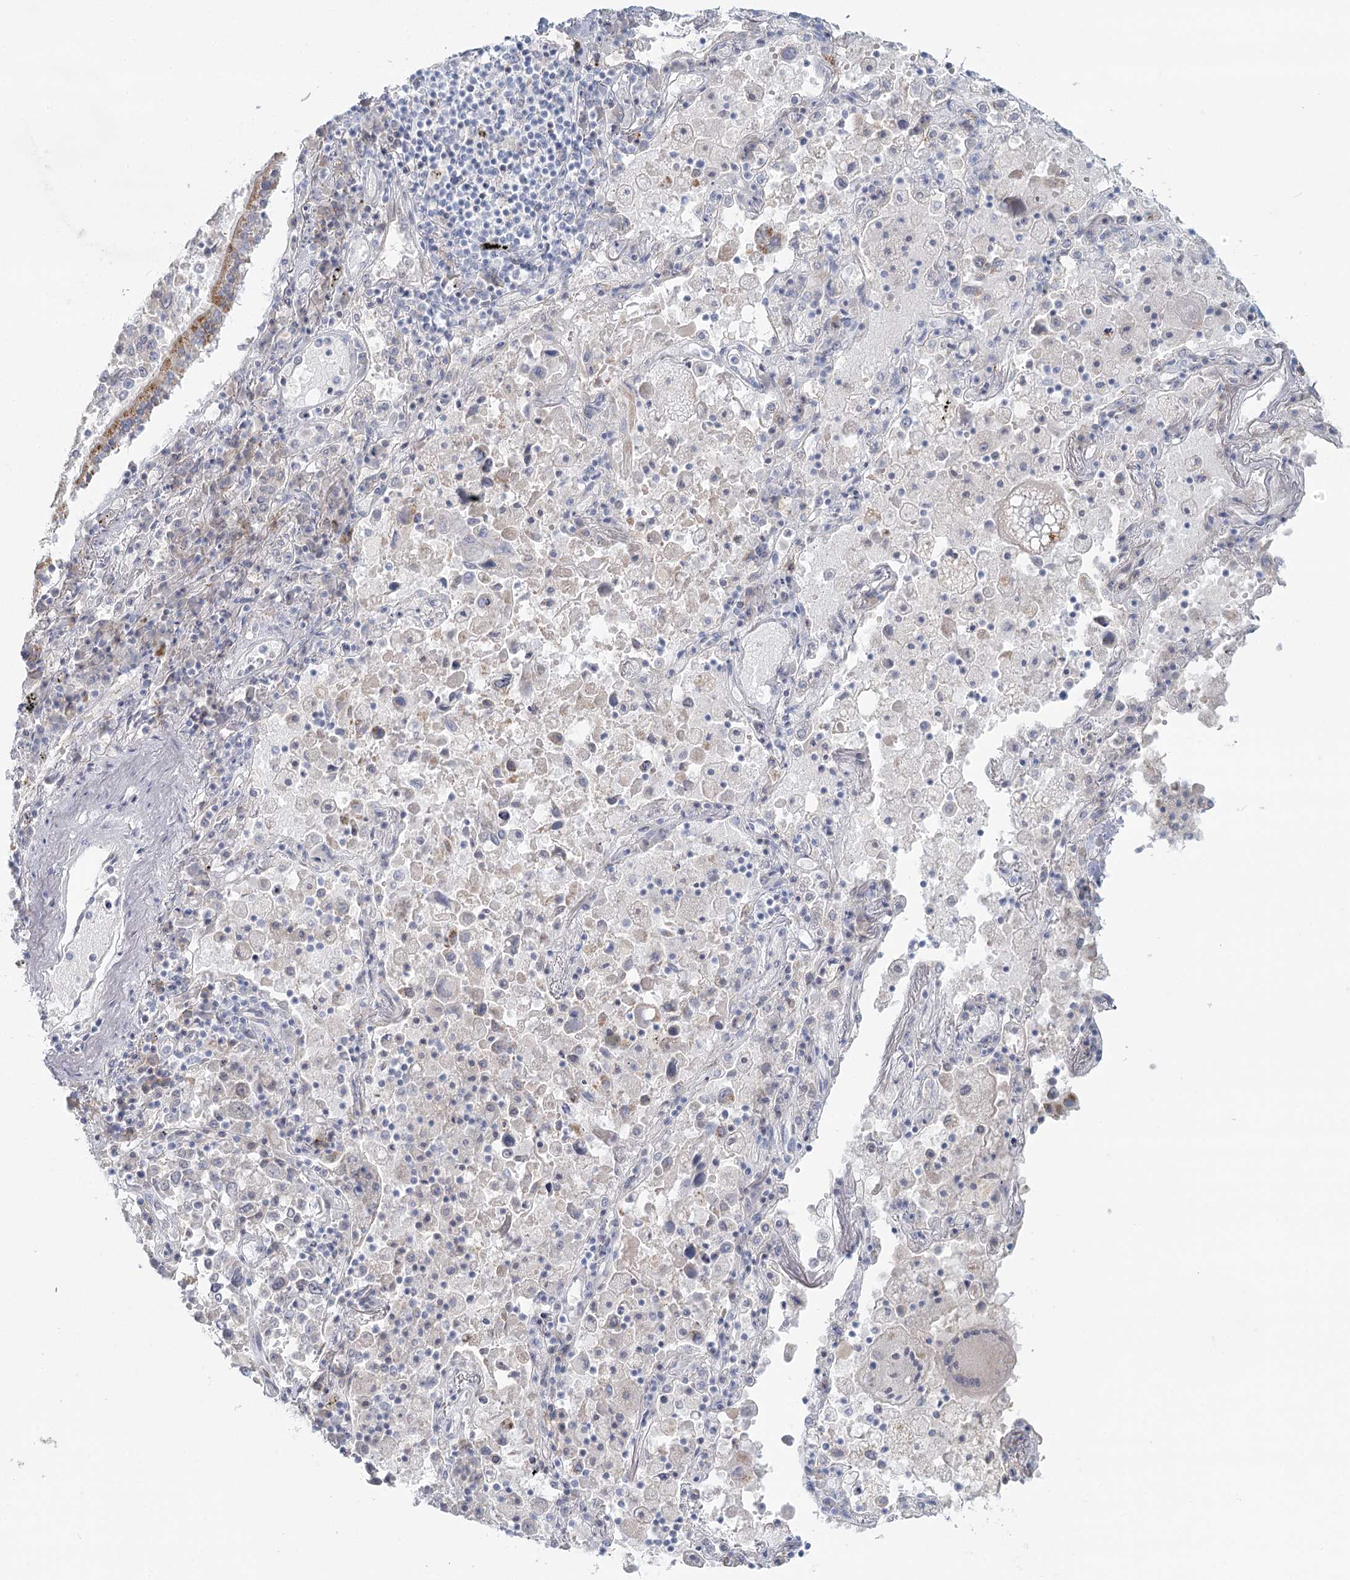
{"staining": {"intensity": "weak", "quantity": "25%-75%", "location": "cytoplasmic/membranous"}, "tissue": "lung cancer", "cell_type": "Tumor cells", "image_type": "cancer", "snomed": [{"axis": "morphology", "description": "Squamous cell carcinoma, NOS"}, {"axis": "topography", "description": "Lung"}], "caption": "IHC of human lung cancer (squamous cell carcinoma) shows low levels of weak cytoplasmic/membranous staining in approximately 25%-75% of tumor cells.", "gene": "BPHL", "patient": {"sex": "male", "age": 65}}